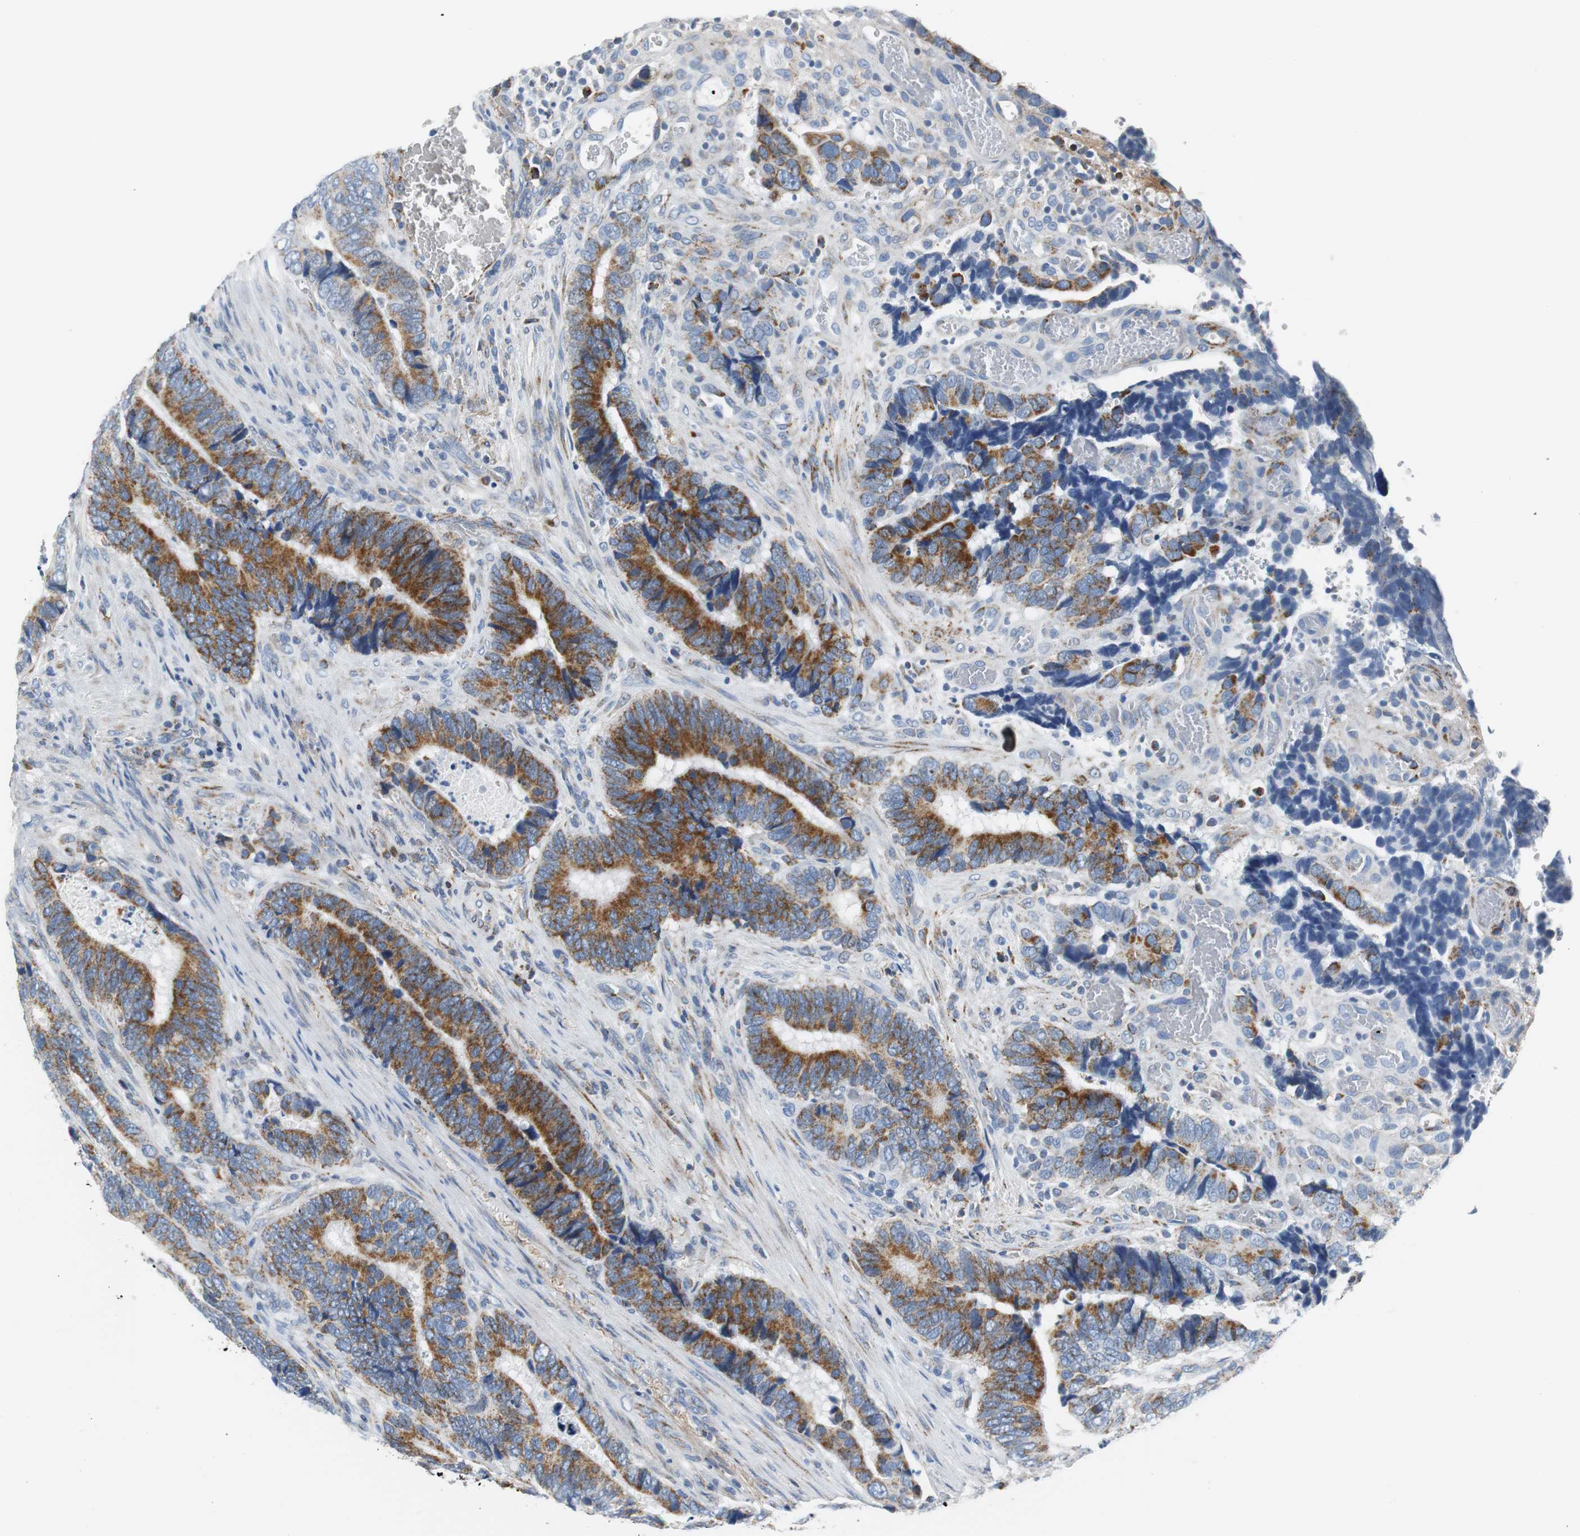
{"staining": {"intensity": "strong", "quantity": ">75%", "location": "cytoplasmic/membranous"}, "tissue": "colorectal cancer", "cell_type": "Tumor cells", "image_type": "cancer", "snomed": [{"axis": "morphology", "description": "Adenocarcinoma, NOS"}, {"axis": "topography", "description": "Colon"}], "caption": "Colorectal cancer (adenocarcinoma) stained with a protein marker reveals strong staining in tumor cells.", "gene": "C1QTNF7", "patient": {"sex": "male", "age": 72}}